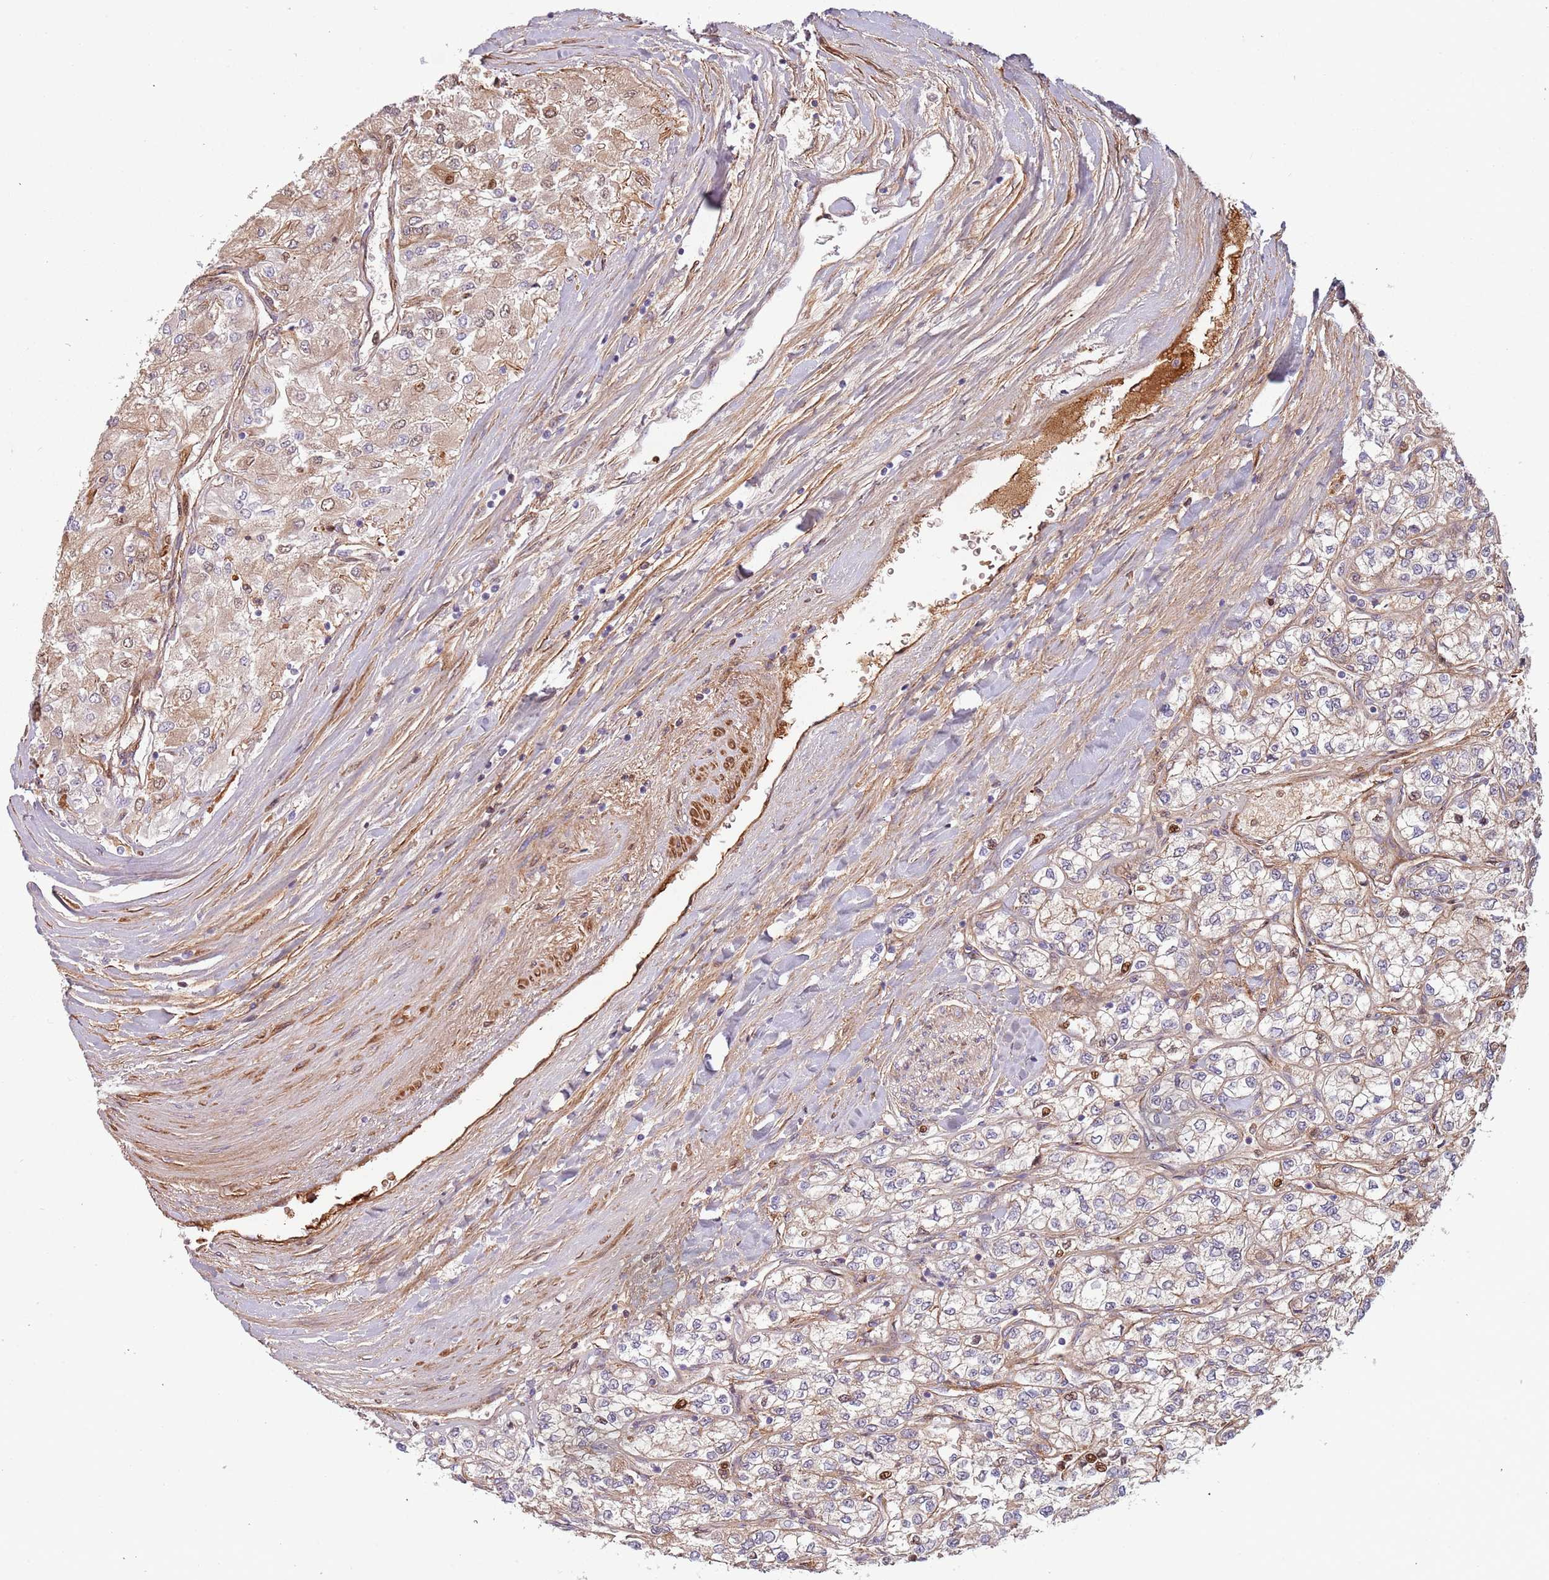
{"staining": {"intensity": "moderate", "quantity": "<25%", "location": "cytoplasmic/membranous,nuclear"}, "tissue": "renal cancer", "cell_type": "Tumor cells", "image_type": "cancer", "snomed": [{"axis": "morphology", "description": "Adenocarcinoma, NOS"}, {"axis": "topography", "description": "Kidney"}], "caption": "Renal cancer stained for a protein demonstrates moderate cytoplasmic/membranous and nuclear positivity in tumor cells. (DAB (3,3'-diaminobenzidine) IHC, brown staining for protein, blue staining for nuclei).", "gene": "NADK", "patient": {"sex": "male", "age": 80}}